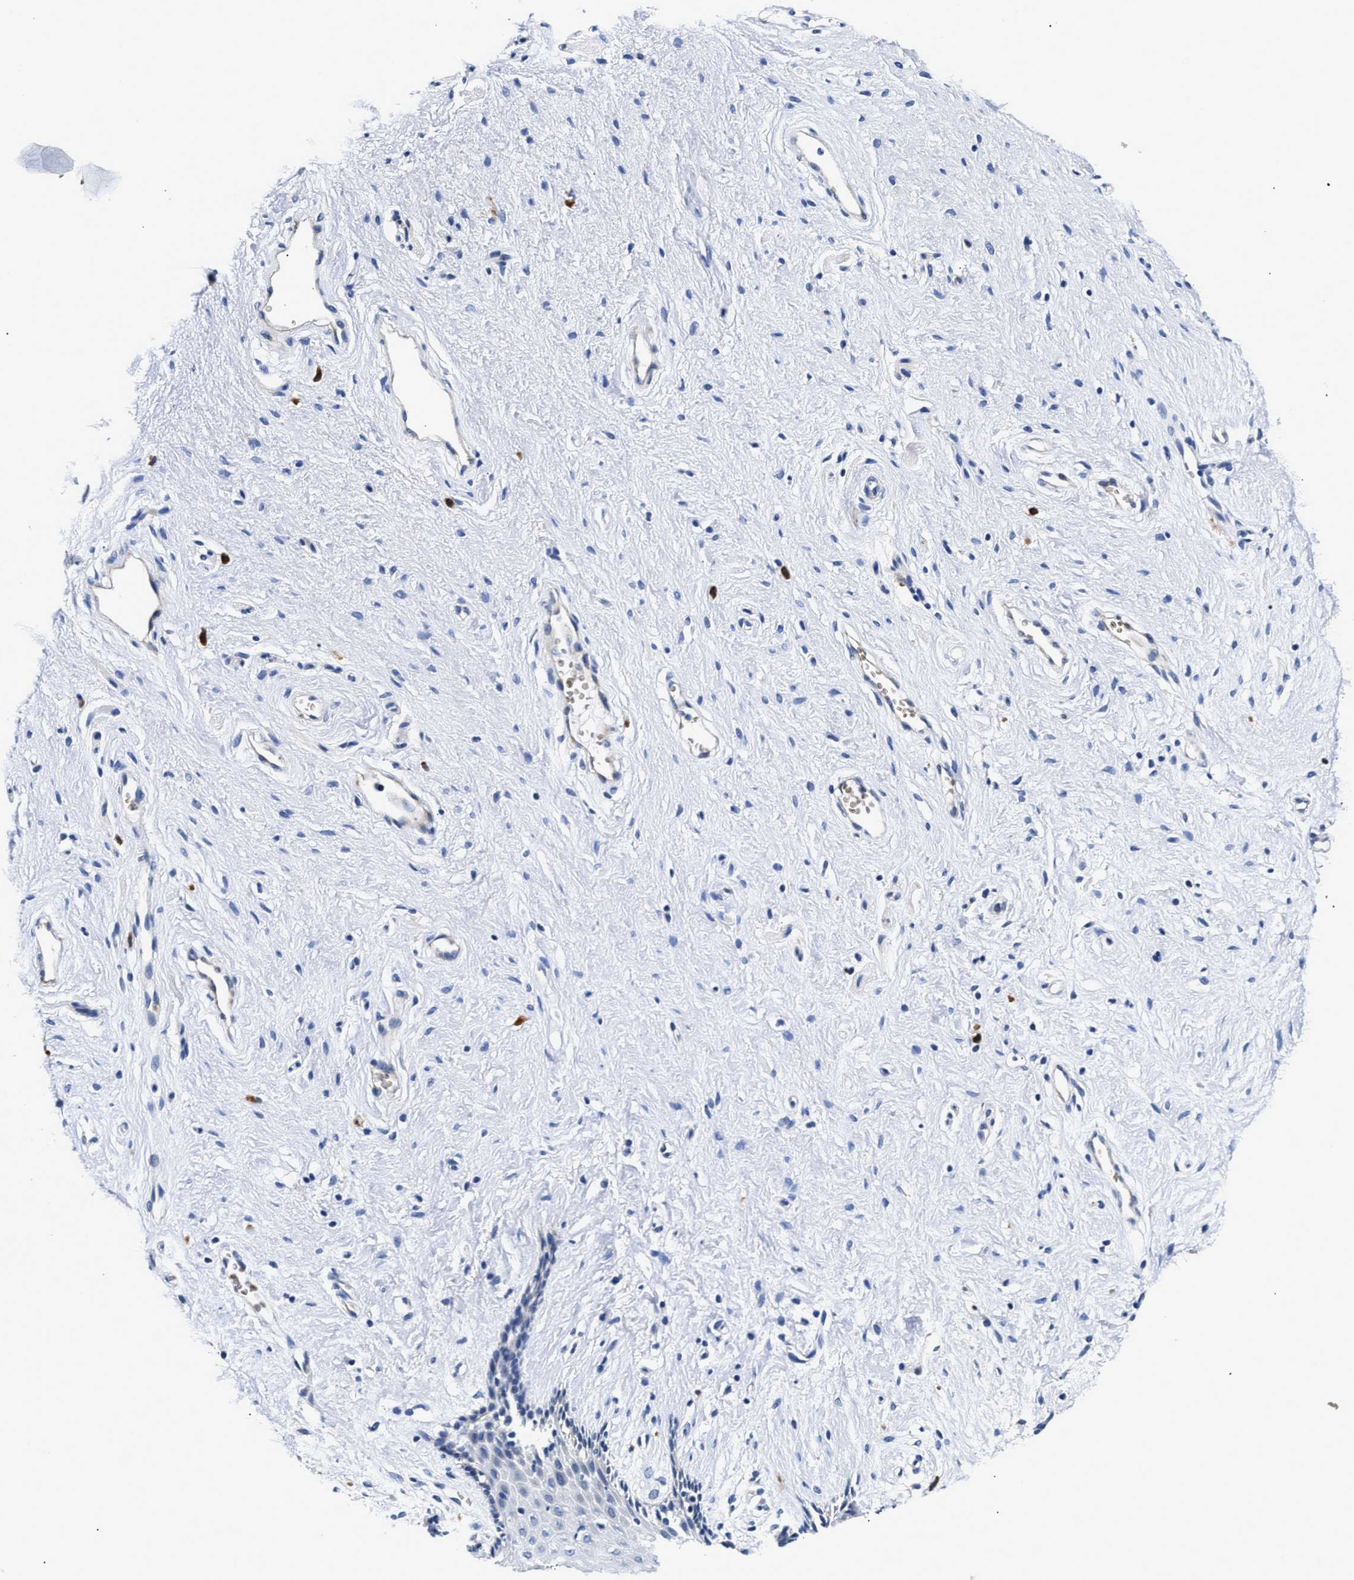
{"staining": {"intensity": "negative", "quantity": "none", "location": "none"}, "tissue": "vagina", "cell_type": "Squamous epithelial cells", "image_type": "normal", "snomed": [{"axis": "morphology", "description": "Normal tissue, NOS"}, {"axis": "topography", "description": "Vagina"}], "caption": "The photomicrograph exhibits no staining of squamous epithelial cells in benign vagina.", "gene": "RINT1", "patient": {"sex": "female", "age": 44}}